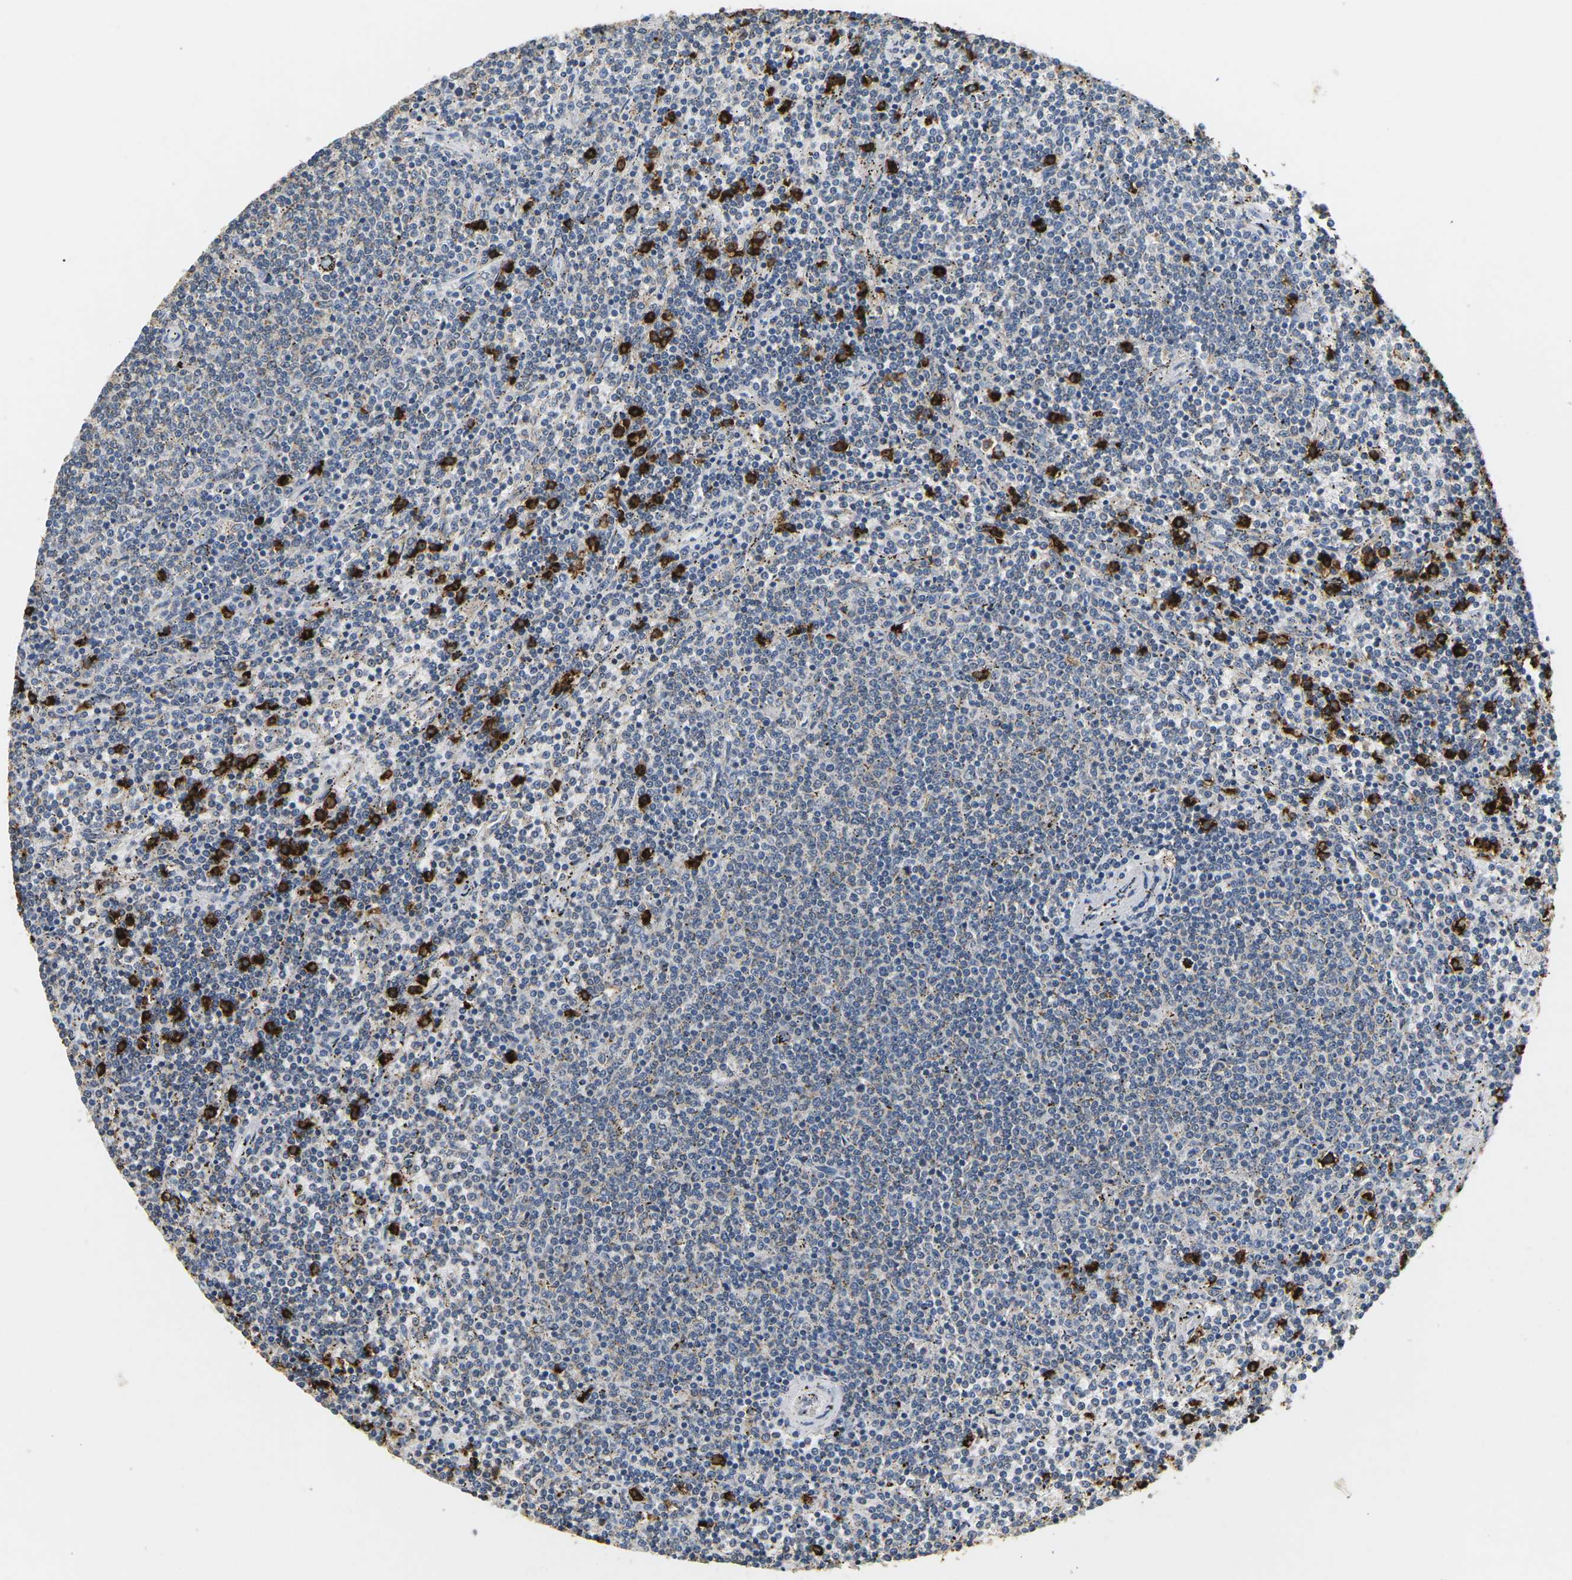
{"staining": {"intensity": "negative", "quantity": "none", "location": "none"}, "tissue": "lymphoma", "cell_type": "Tumor cells", "image_type": "cancer", "snomed": [{"axis": "morphology", "description": "Malignant lymphoma, non-Hodgkin's type, Low grade"}, {"axis": "topography", "description": "Spleen"}], "caption": "Histopathology image shows no significant protein expression in tumor cells of low-grade malignant lymphoma, non-Hodgkin's type. Brightfield microscopy of immunohistochemistry (IHC) stained with DAB (3,3'-diaminobenzidine) (brown) and hematoxylin (blue), captured at high magnification.", "gene": "ADM", "patient": {"sex": "female", "age": 50}}